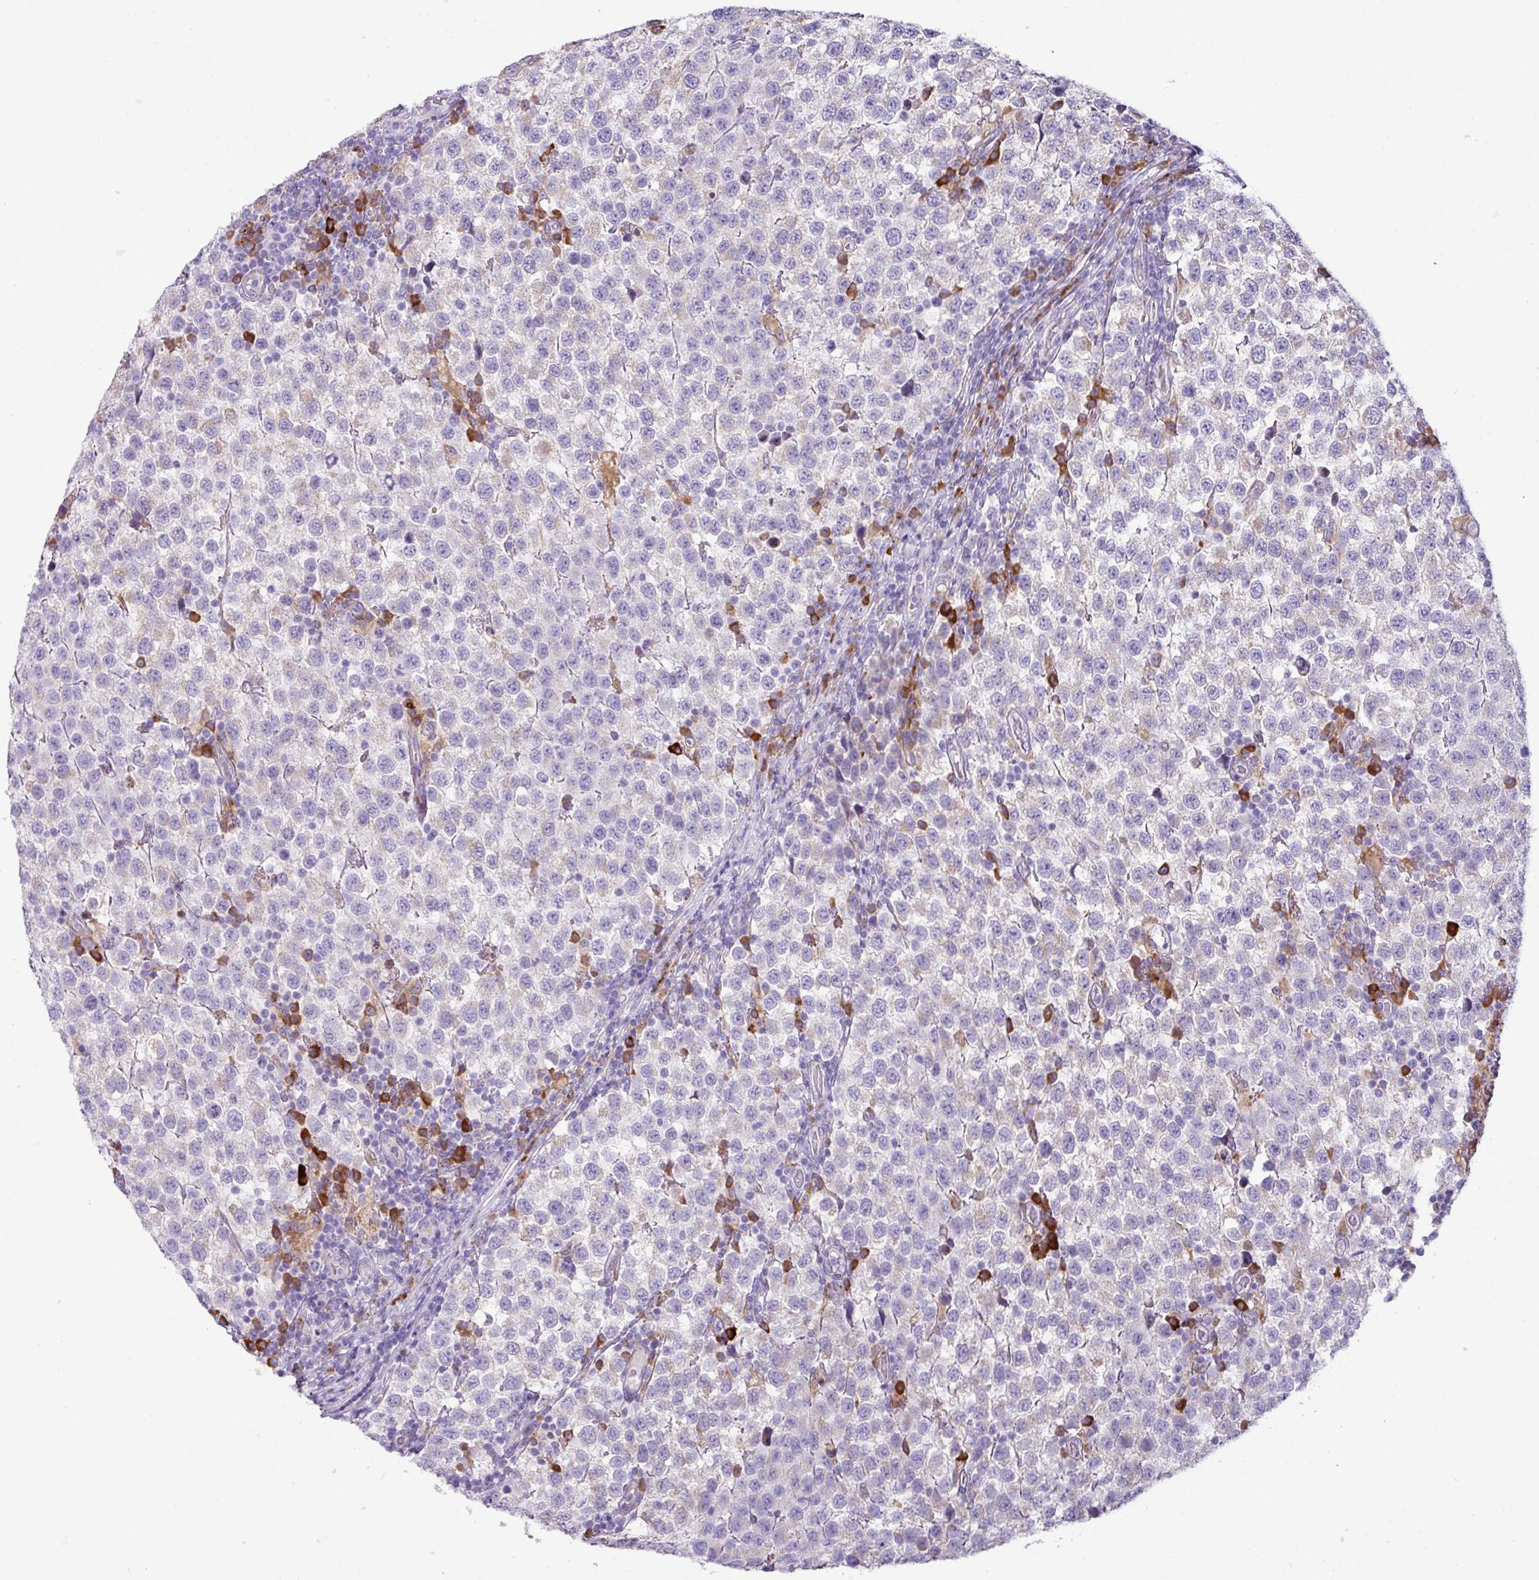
{"staining": {"intensity": "negative", "quantity": "none", "location": "none"}, "tissue": "testis cancer", "cell_type": "Tumor cells", "image_type": "cancer", "snomed": [{"axis": "morphology", "description": "Seminoma, NOS"}, {"axis": "topography", "description": "Testis"}], "caption": "IHC image of neoplastic tissue: testis seminoma stained with DAB displays no significant protein staining in tumor cells.", "gene": "RGS21", "patient": {"sex": "male", "age": 34}}